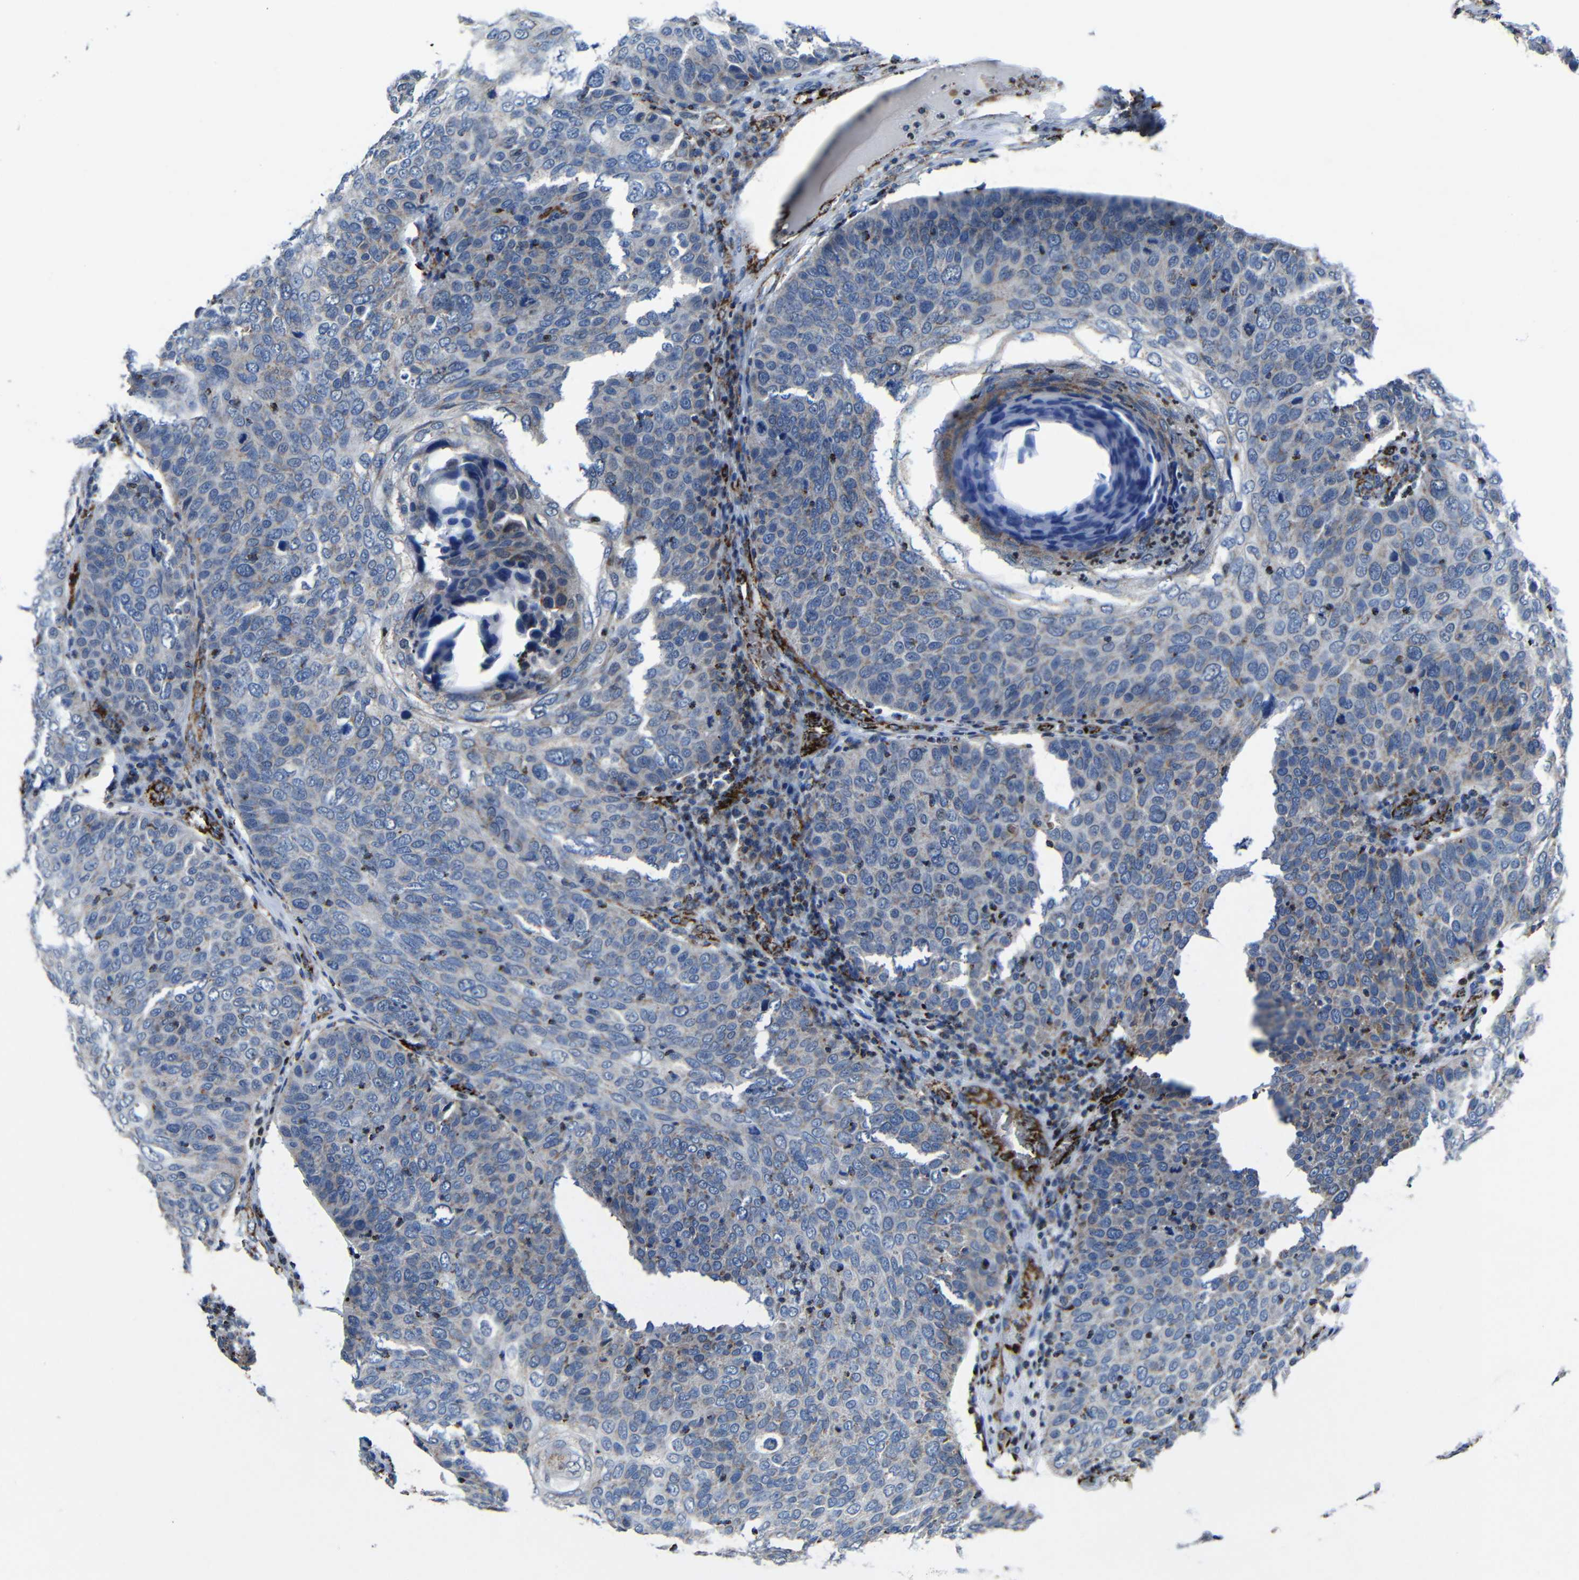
{"staining": {"intensity": "negative", "quantity": "none", "location": "none"}, "tissue": "skin cancer", "cell_type": "Tumor cells", "image_type": "cancer", "snomed": [{"axis": "morphology", "description": "Squamous cell carcinoma, NOS"}, {"axis": "topography", "description": "Skin"}], "caption": "Immunohistochemistry (IHC) photomicrograph of skin cancer (squamous cell carcinoma) stained for a protein (brown), which demonstrates no staining in tumor cells.", "gene": "CA5B", "patient": {"sex": "male", "age": 87}}